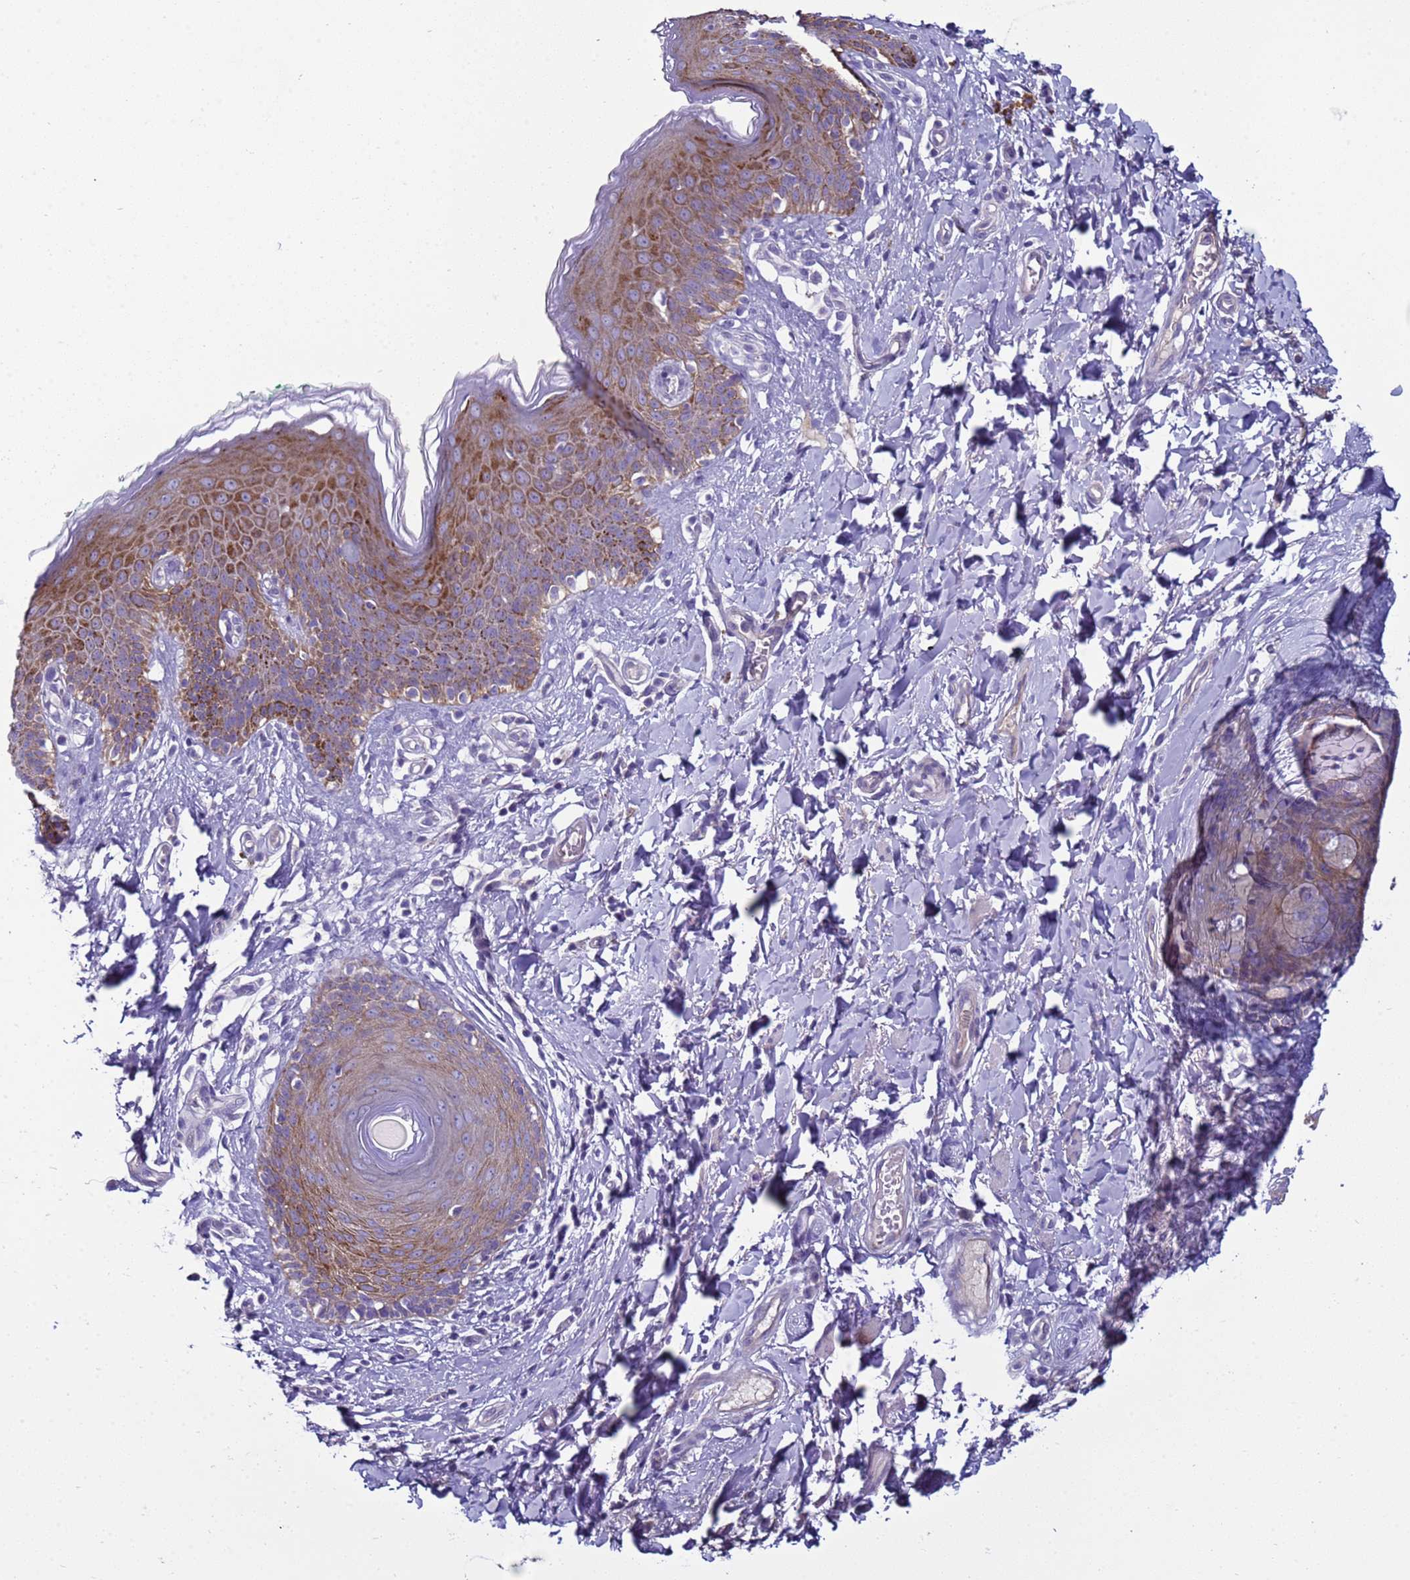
{"staining": {"intensity": "moderate", "quantity": "25%-75%", "location": "cytoplasmic/membranous"}, "tissue": "skin", "cell_type": "Epidermal cells", "image_type": "normal", "snomed": [{"axis": "morphology", "description": "Normal tissue, NOS"}, {"axis": "topography", "description": "Vulva"}], "caption": "Immunohistochemical staining of normal human skin demonstrates moderate cytoplasmic/membranous protein positivity in approximately 25%-75% of epidermal cells. (DAB (3,3'-diaminobenzidine) IHC with brightfield microscopy, high magnification).", "gene": "TRIM51G", "patient": {"sex": "female", "age": 66}}